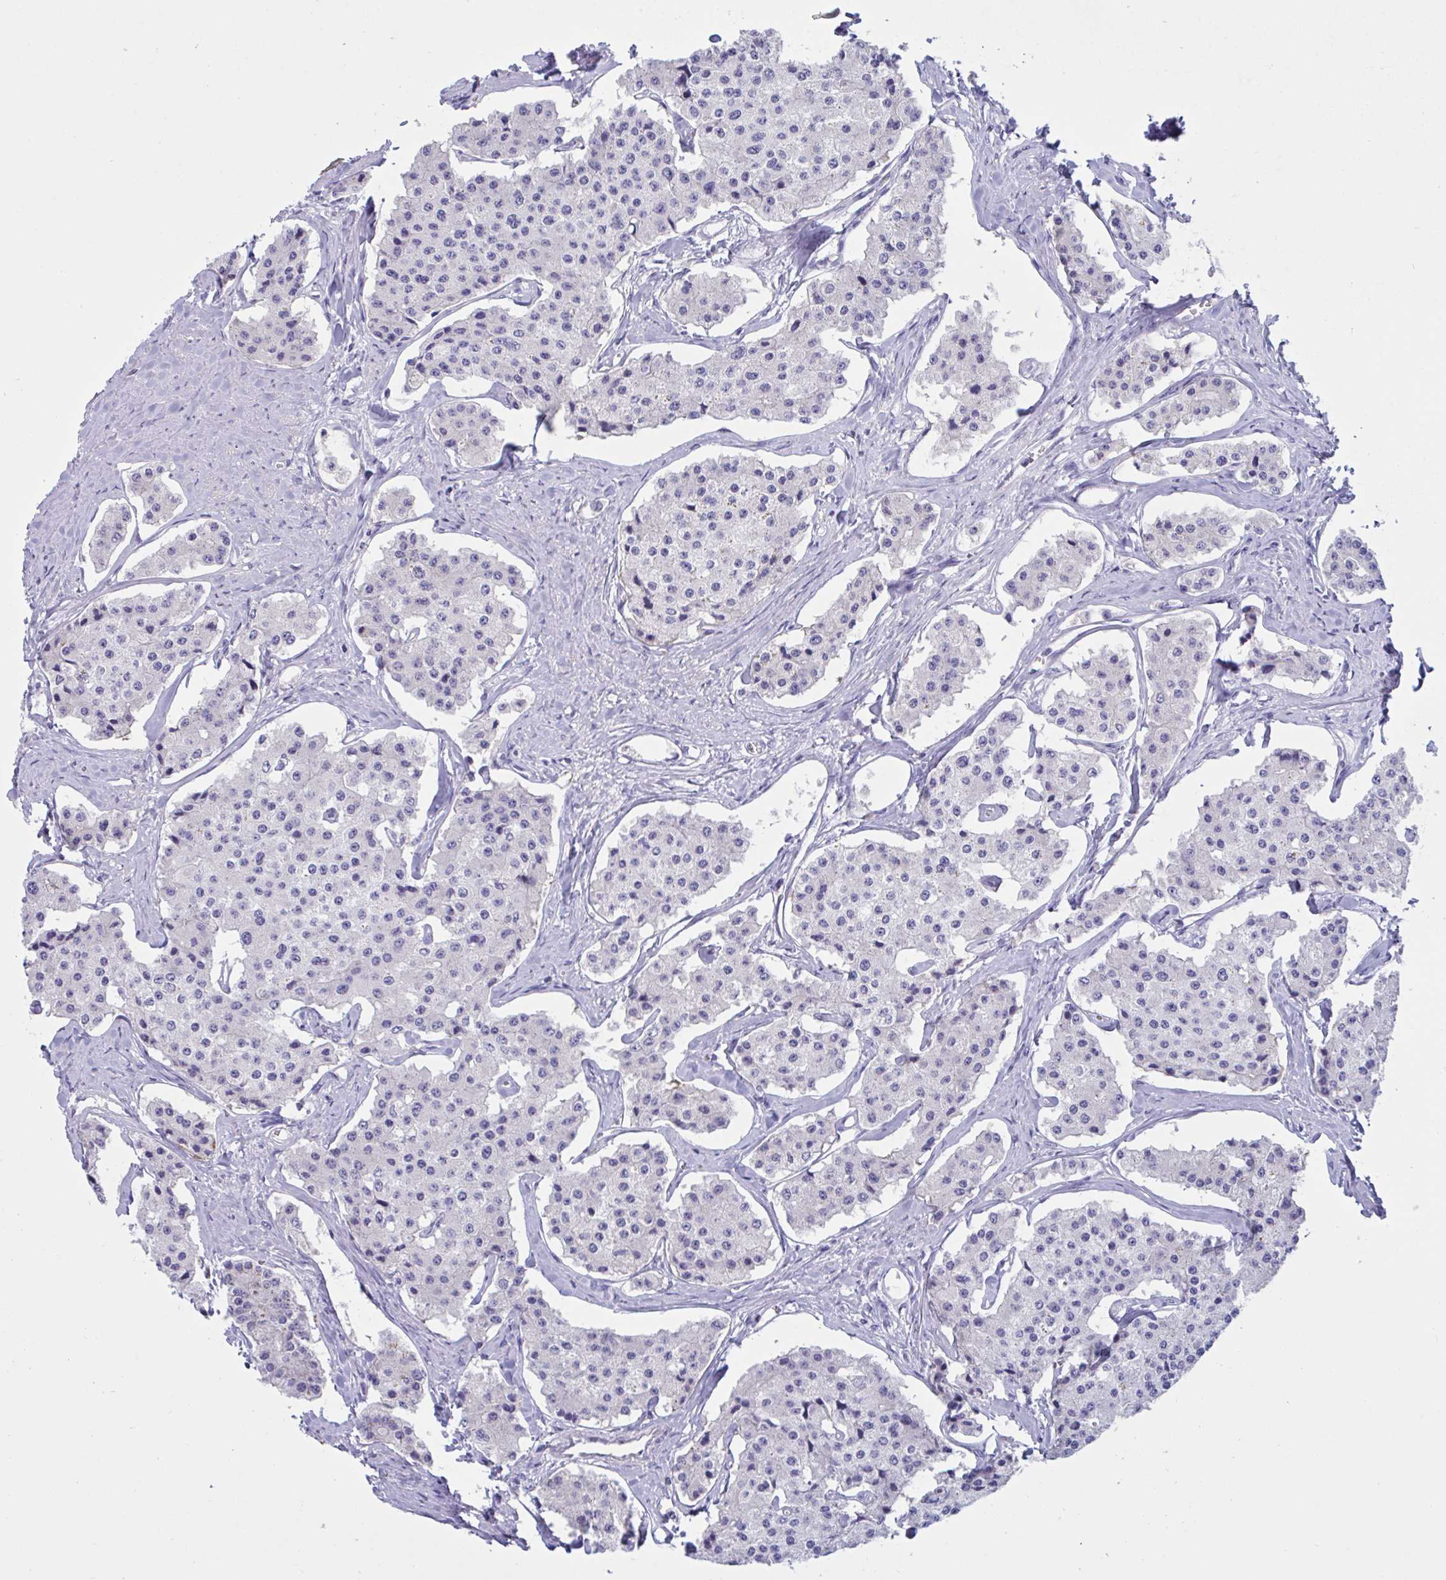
{"staining": {"intensity": "negative", "quantity": "none", "location": "none"}, "tissue": "carcinoid", "cell_type": "Tumor cells", "image_type": "cancer", "snomed": [{"axis": "morphology", "description": "Carcinoid, malignant, NOS"}, {"axis": "topography", "description": "Small intestine"}], "caption": "Malignant carcinoid stained for a protein using IHC exhibits no expression tumor cells.", "gene": "MS4A14", "patient": {"sex": "female", "age": 65}}